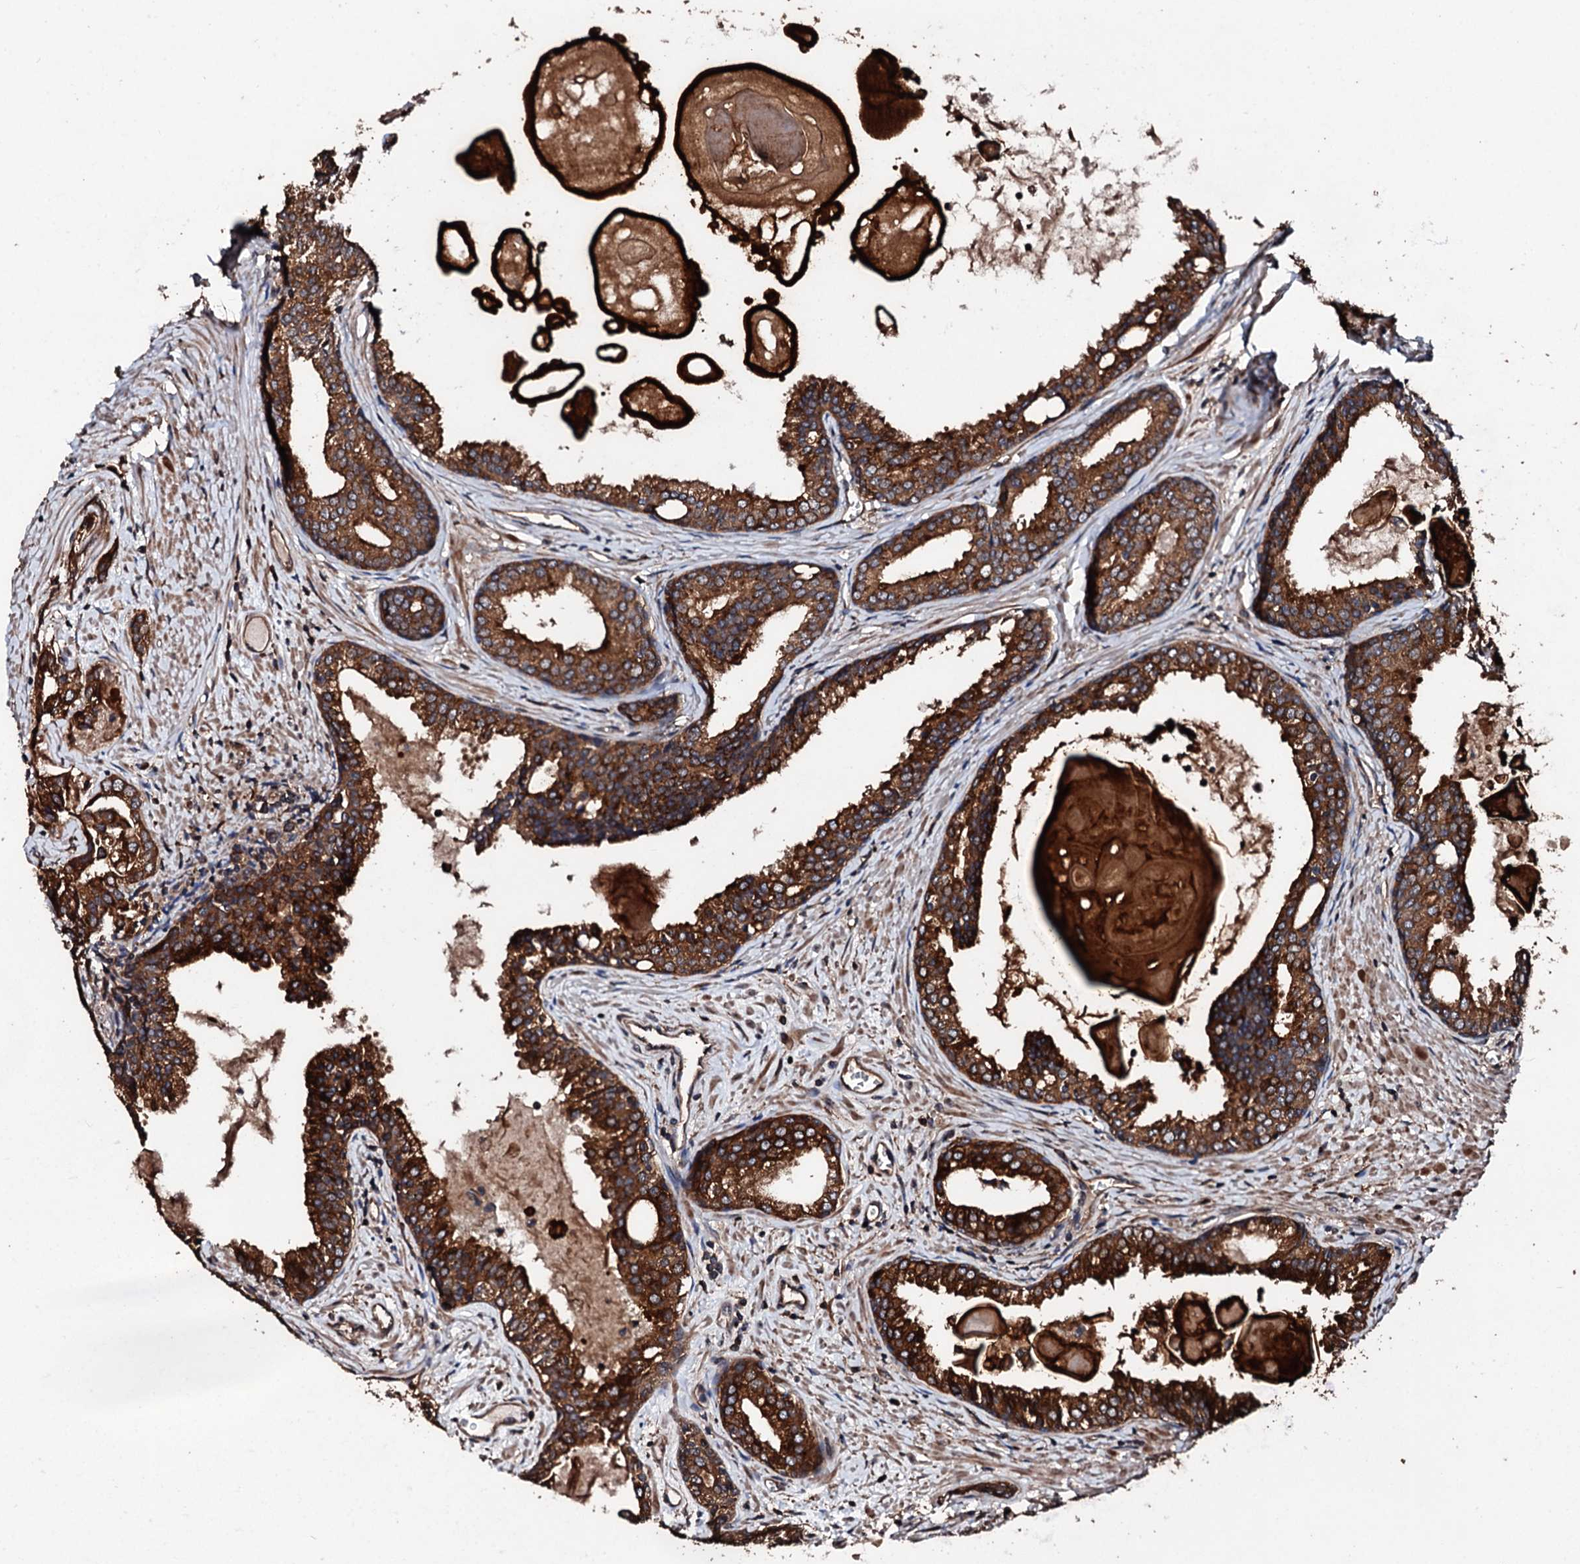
{"staining": {"intensity": "strong", "quantity": ">75%", "location": "cytoplasmic/membranous"}, "tissue": "prostate cancer", "cell_type": "Tumor cells", "image_type": "cancer", "snomed": [{"axis": "morphology", "description": "Adenocarcinoma, High grade"}, {"axis": "topography", "description": "Prostate"}], "caption": "A high amount of strong cytoplasmic/membranous expression is present in about >75% of tumor cells in prostate high-grade adenocarcinoma tissue.", "gene": "KIF18A", "patient": {"sex": "male", "age": 68}}